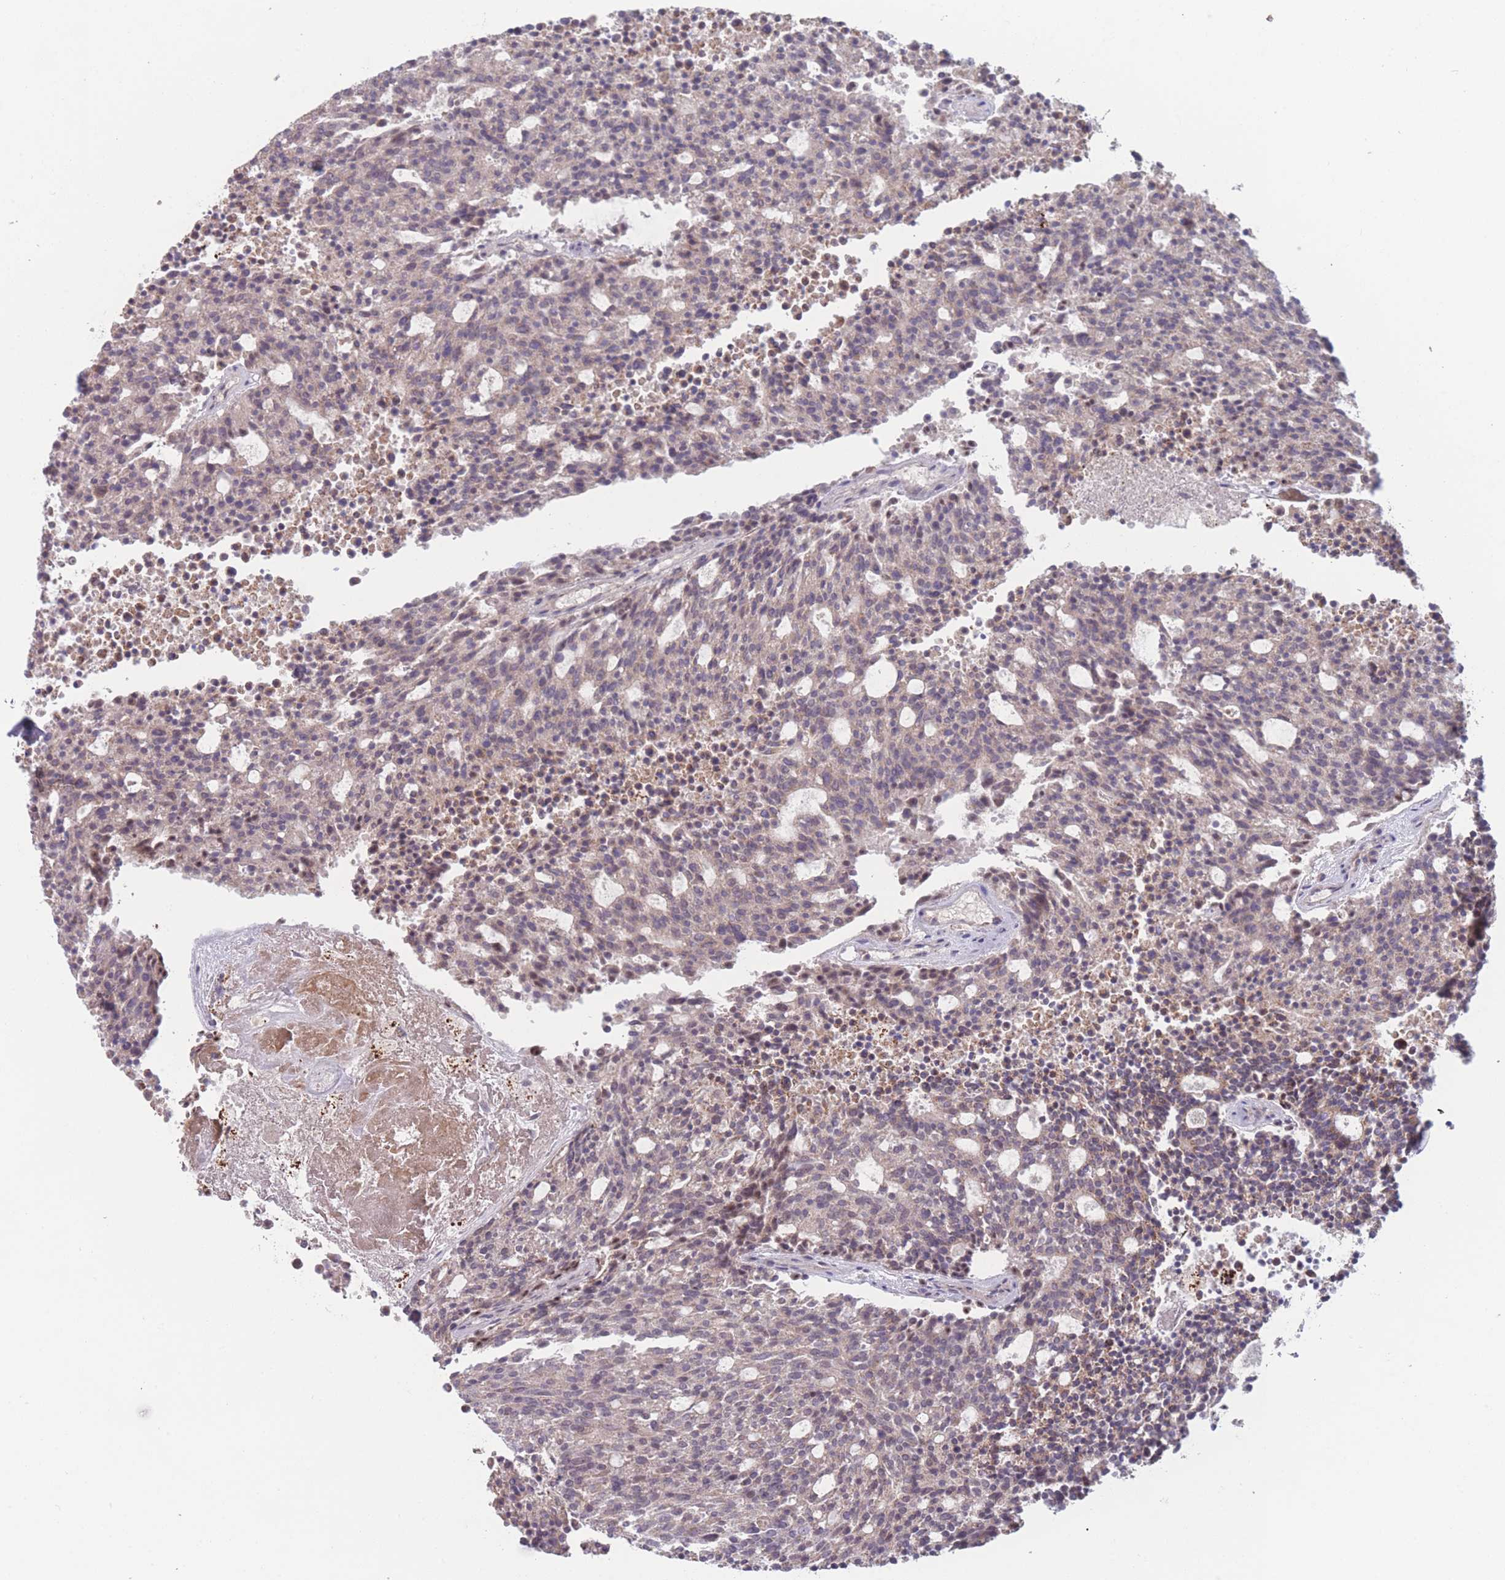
{"staining": {"intensity": "weak", "quantity": "<25%", "location": "cytoplasmic/membranous"}, "tissue": "carcinoid", "cell_type": "Tumor cells", "image_type": "cancer", "snomed": [{"axis": "morphology", "description": "Carcinoid, malignant, NOS"}, {"axis": "topography", "description": "Pancreas"}], "caption": "IHC of malignant carcinoid demonstrates no staining in tumor cells. (DAB IHC with hematoxylin counter stain).", "gene": "TMEM232", "patient": {"sex": "female", "age": 54}}